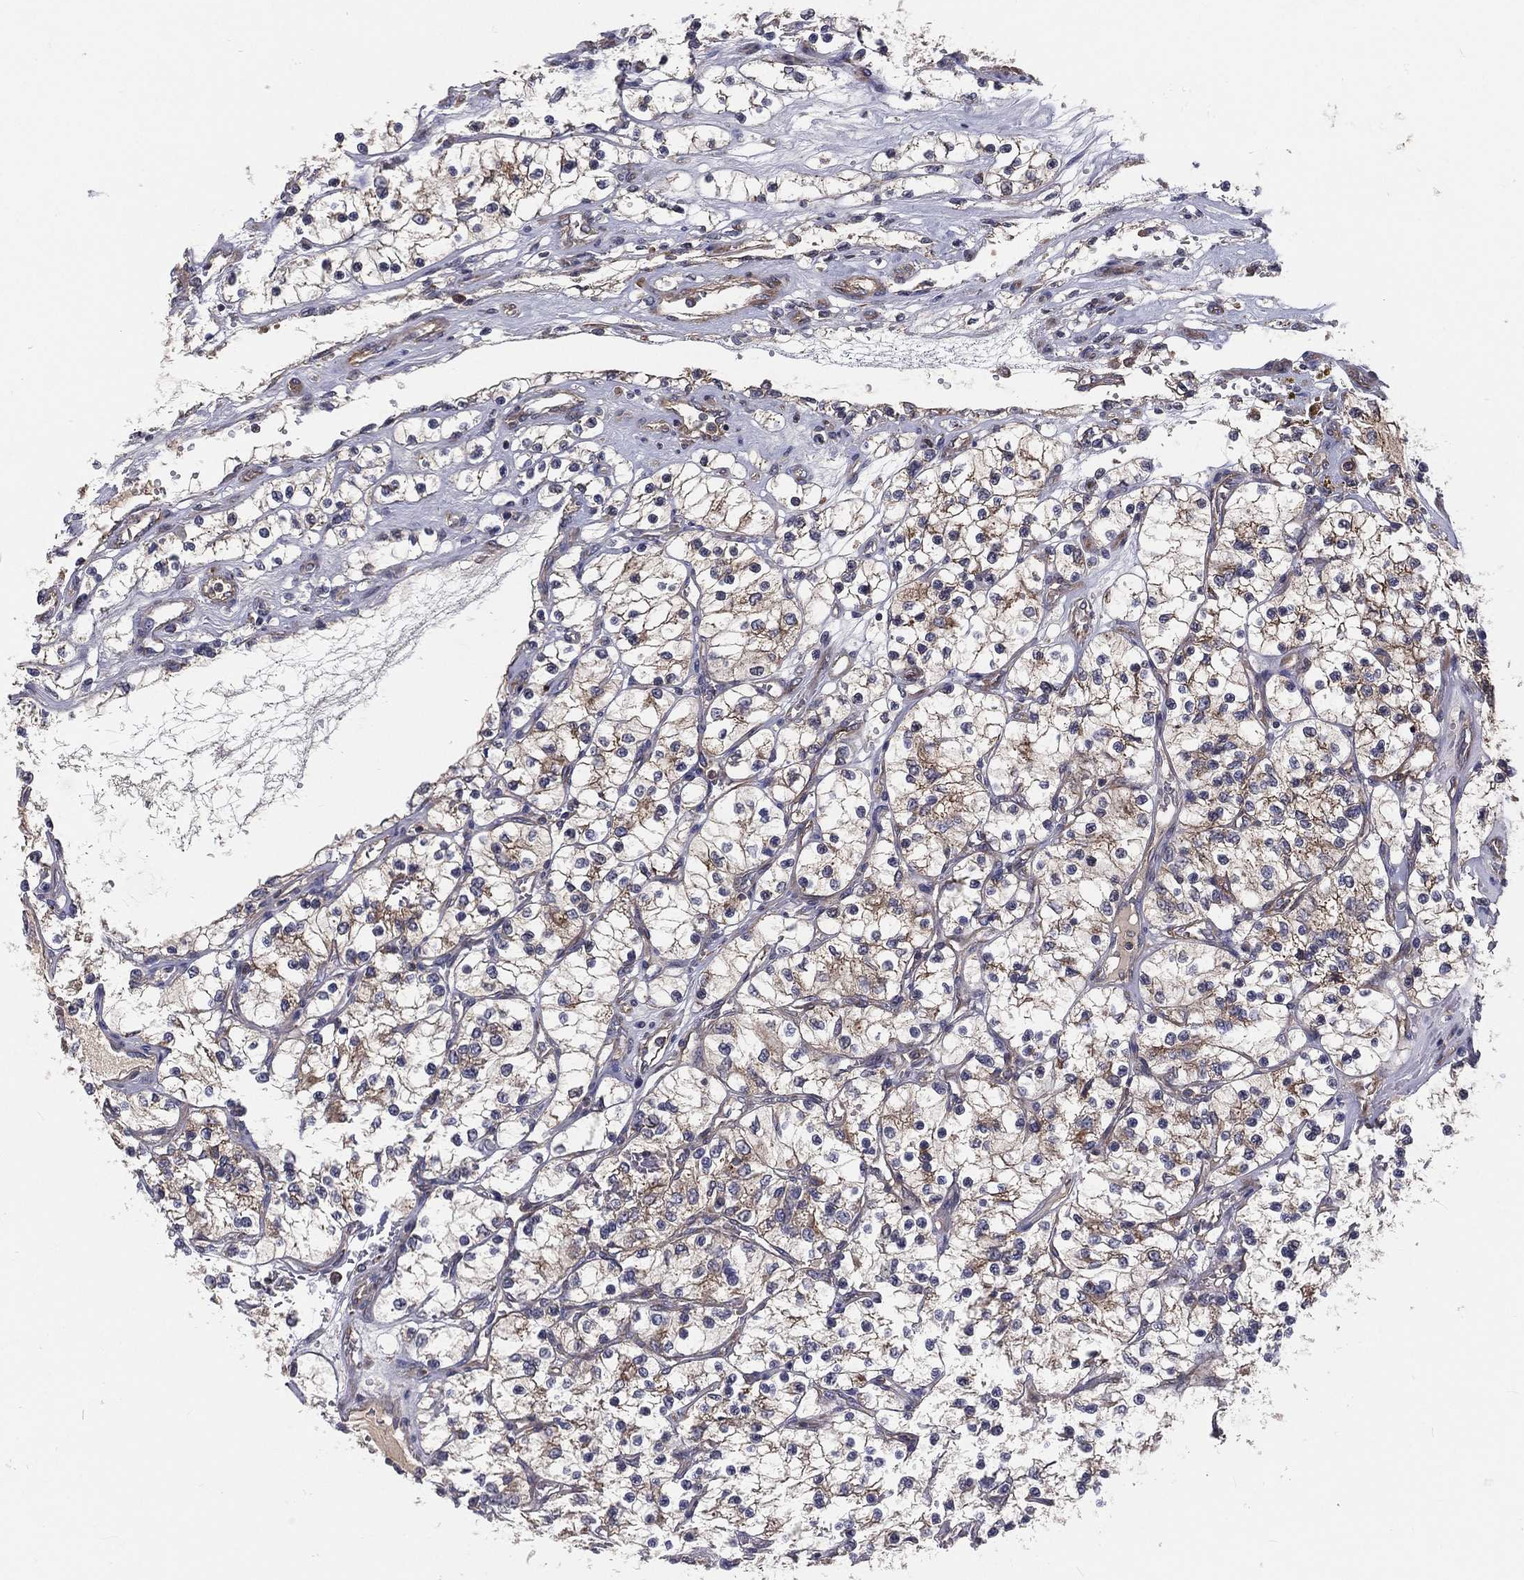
{"staining": {"intensity": "moderate", "quantity": "<25%", "location": "cytoplasmic/membranous"}, "tissue": "renal cancer", "cell_type": "Tumor cells", "image_type": "cancer", "snomed": [{"axis": "morphology", "description": "Adenocarcinoma, NOS"}, {"axis": "topography", "description": "Kidney"}], "caption": "Immunohistochemistry (IHC) of human adenocarcinoma (renal) shows low levels of moderate cytoplasmic/membranous staining in approximately <25% of tumor cells.", "gene": "EIF2B5", "patient": {"sex": "female", "age": 69}}